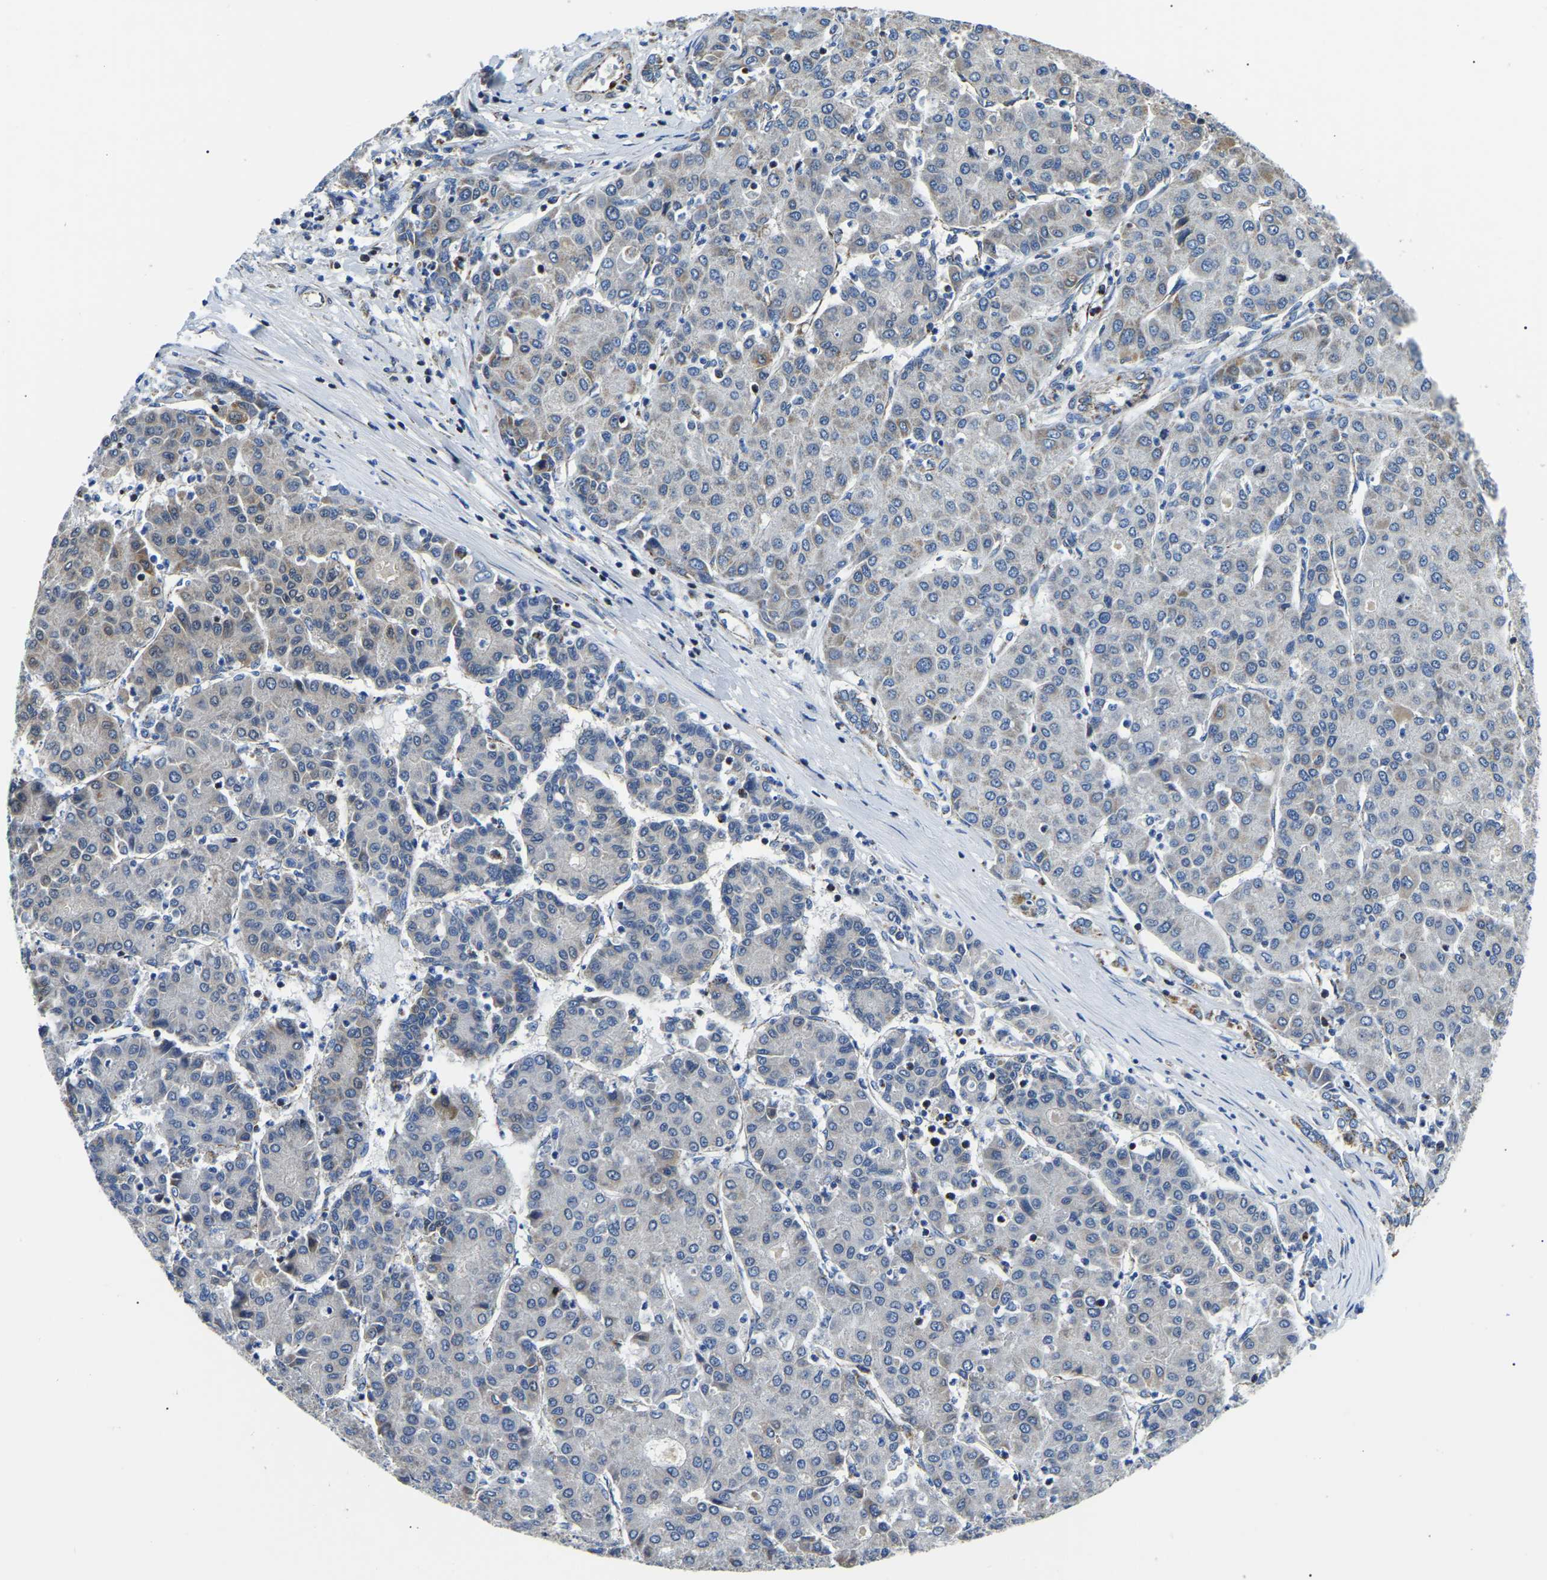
{"staining": {"intensity": "moderate", "quantity": "<25%", "location": "cytoplasmic/membranous"}, "tissue": "liver cancer", "cell_type": "Tumor cells", "image_type": "cancer", "snomed": [{"axis": "morphology", "description": "Carcinoma, Hepatocellular, NOS"}, {"axis": "topography", "description": "Liver"}], "caption": "The photomicrograph demonstrates staining of hepatocellular carcinoma (liver), revealing moderate cytoplasmic/membranous protein expression (brown color) within tumor cells.", "gene": "PPM1E", "patient": {"sex": "male", "age": 65}}